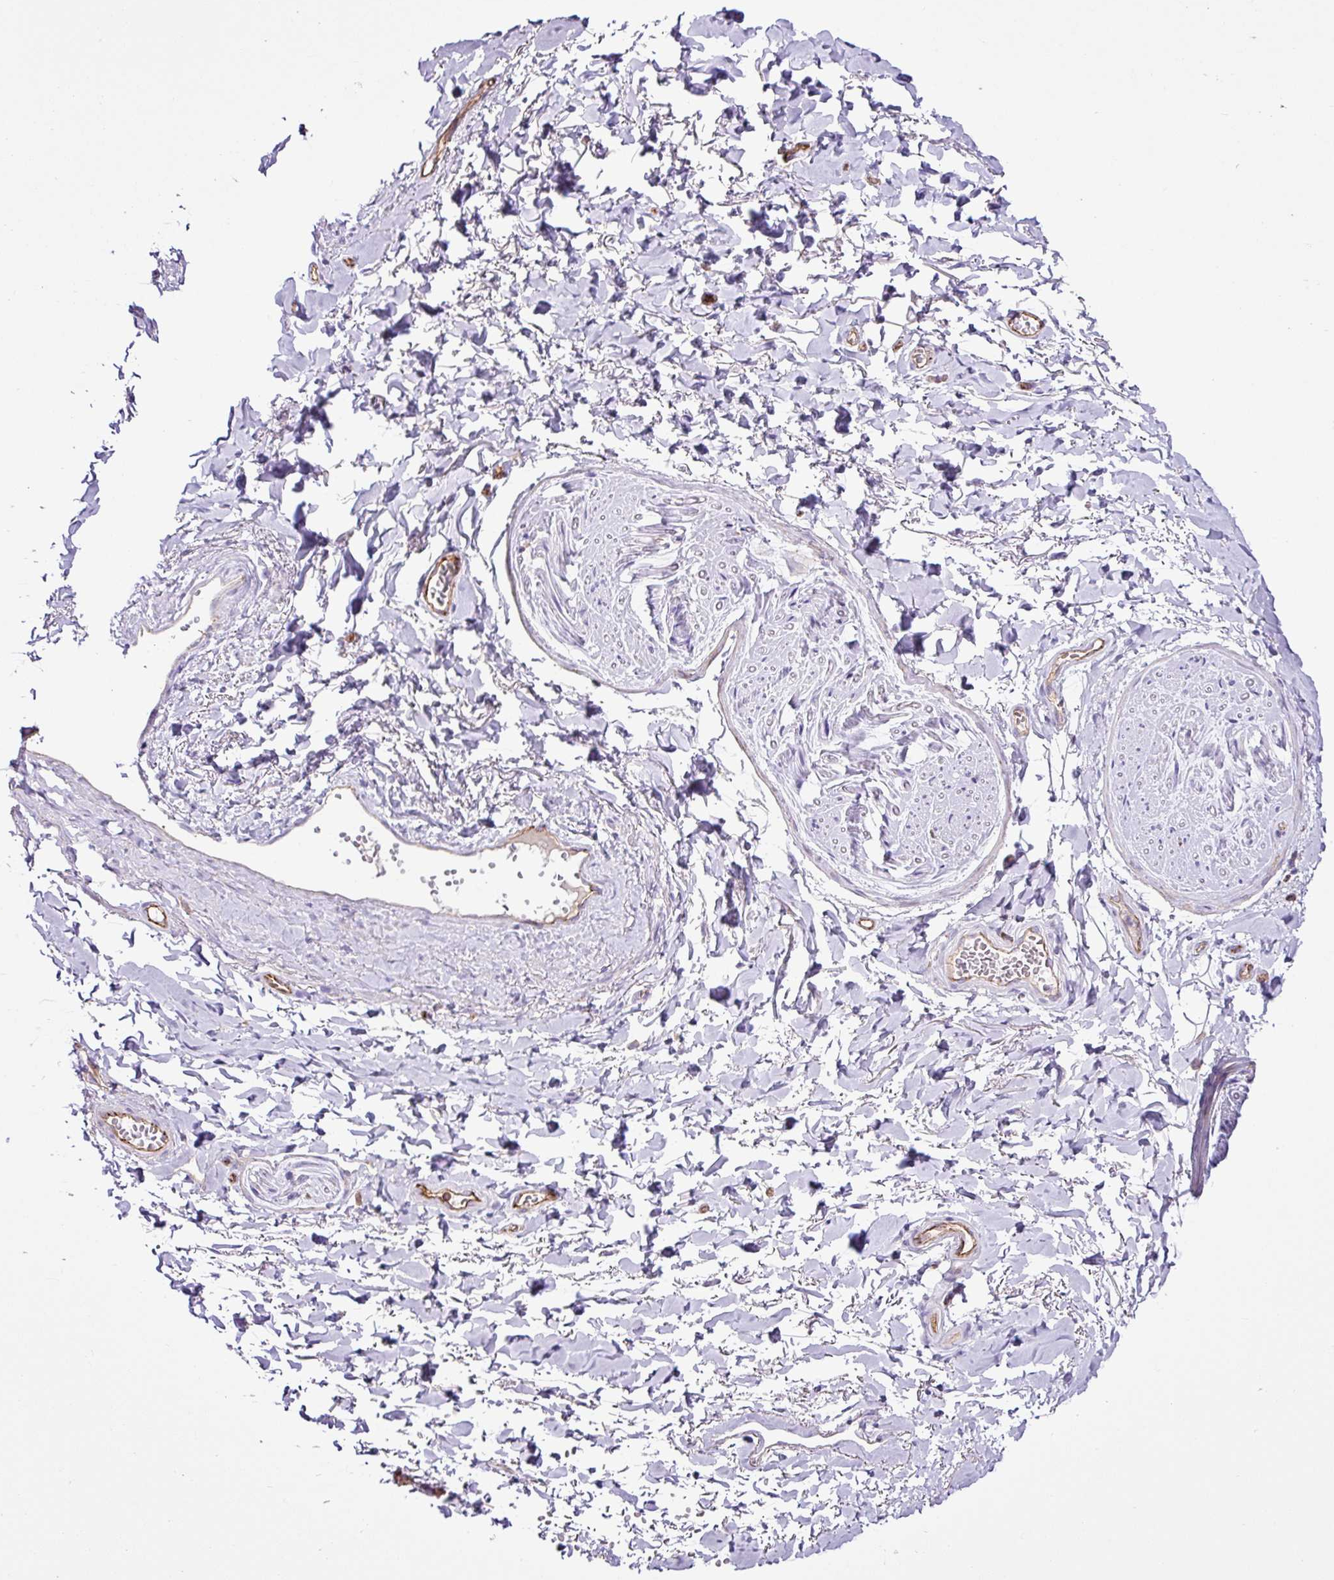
{"staining": {"intensity": "negative", "quantity": "none", "location": "none"}, "tissue": "adipose tissue", "cell_type": "Adipocytes", "image_type": "normal", "snomed": [{"axis": "morphology", "description": "Normal tissue, NOS"}, {"axis": "topography", "description": "Vulva"}, {"axis": "topography", "description": "Vagina"}, {"axis": "topography", "description": "Peripheral nerve tissue"}], "caption": "This is an IHC micrograph of normal adipose tissue. There is no expression in adipocytes.", "gene": "EME2", "patient": {"sex": "female", "age": 66}}